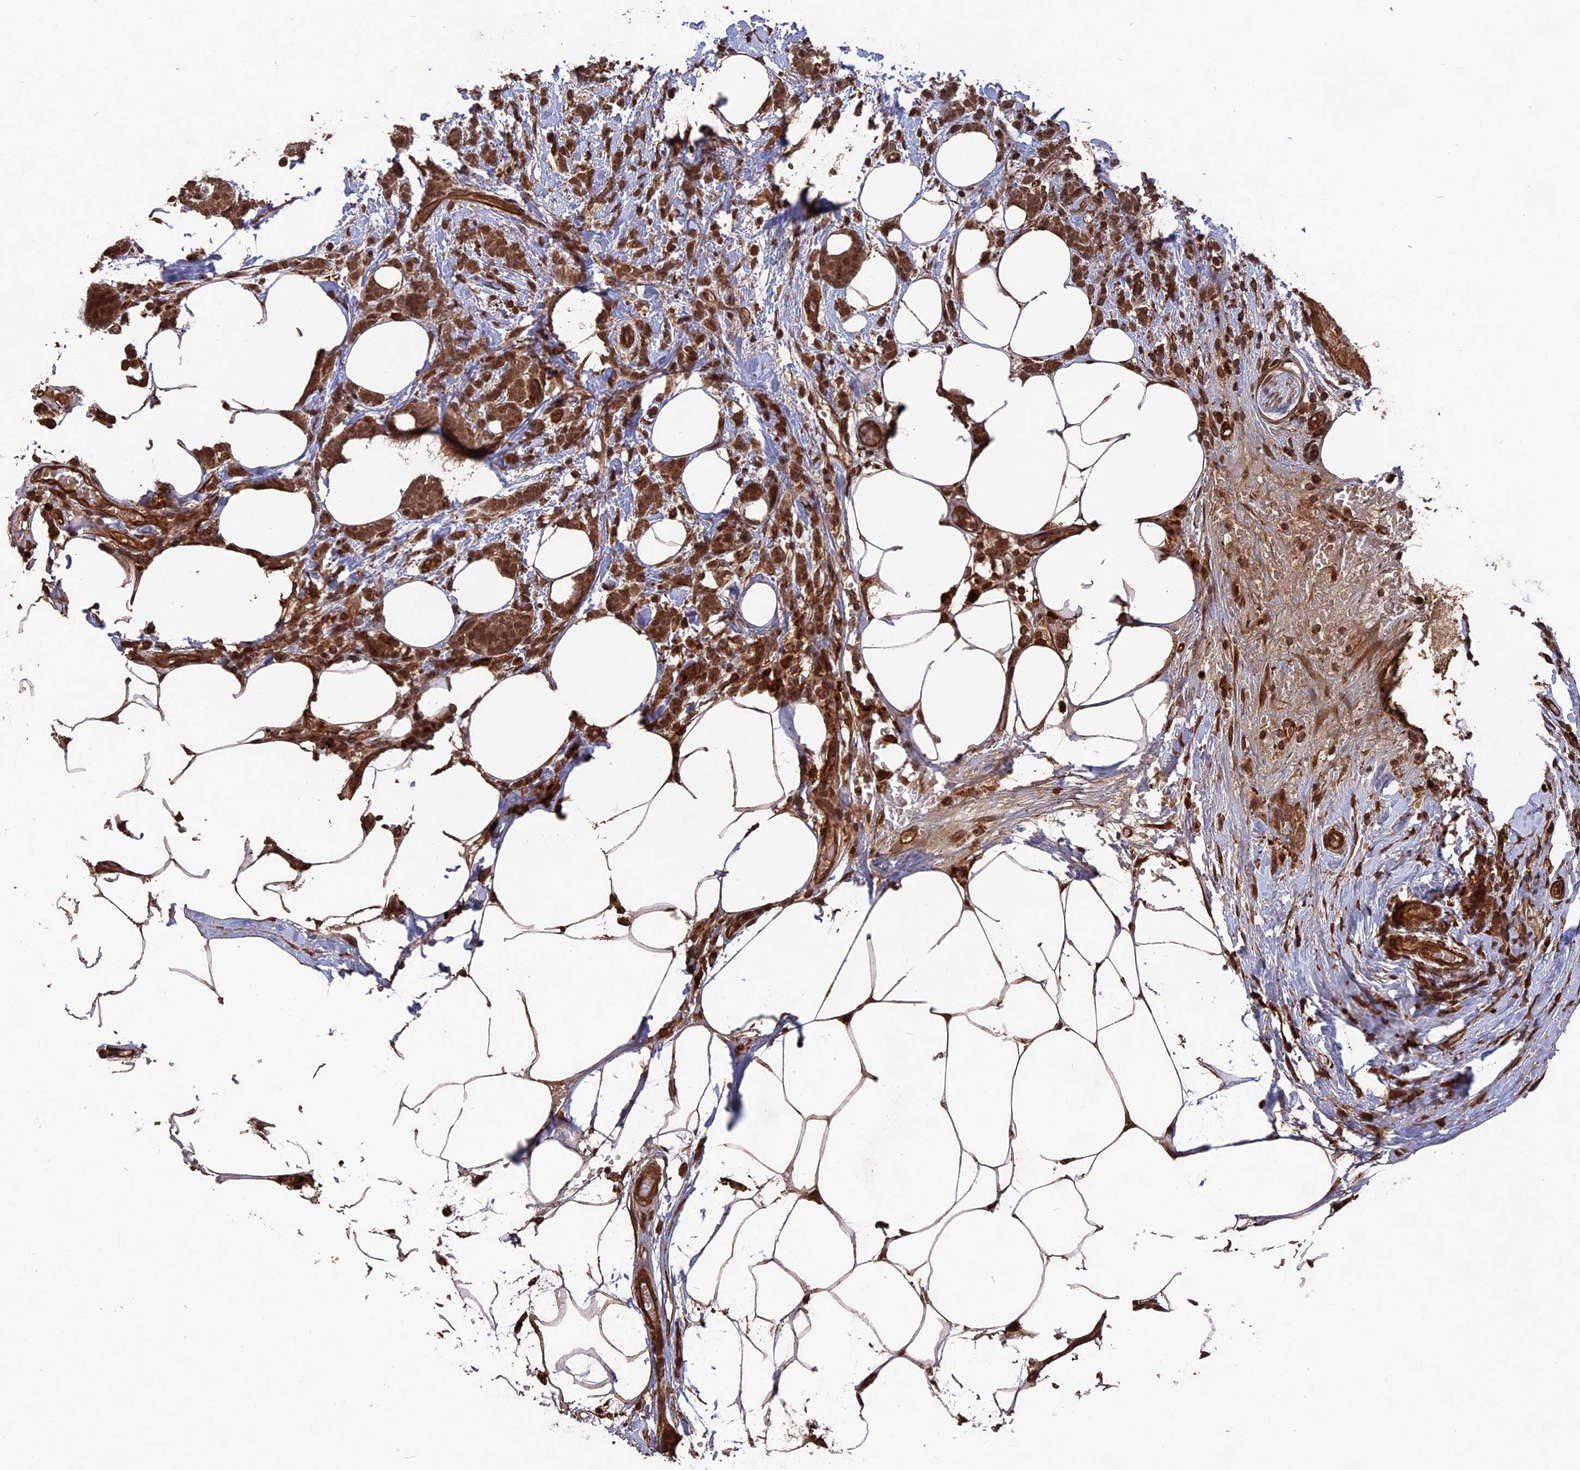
{"staining": {"intensity": "moderate", "quantity": ">75%", "location": "cytoplasmic/membranous,nuclear"}, "tissue": "breast cancer", "cell_type": "Tumor cells", "image_type": "cancer", "snomed": [{"axis": "morphology", "description": "Lobular carcinoma"}, {"axis": "topography", "description": "Breast"}], "caption": "The histopathology image demonstrates staining of lobular carcinoma (breast), revealing moderate cytoplasmic/membranous and nuclear protein expression (brown color) within tumor cells.", "gene": "TELO2", "patient": {"sex": "female", "age": 58}}